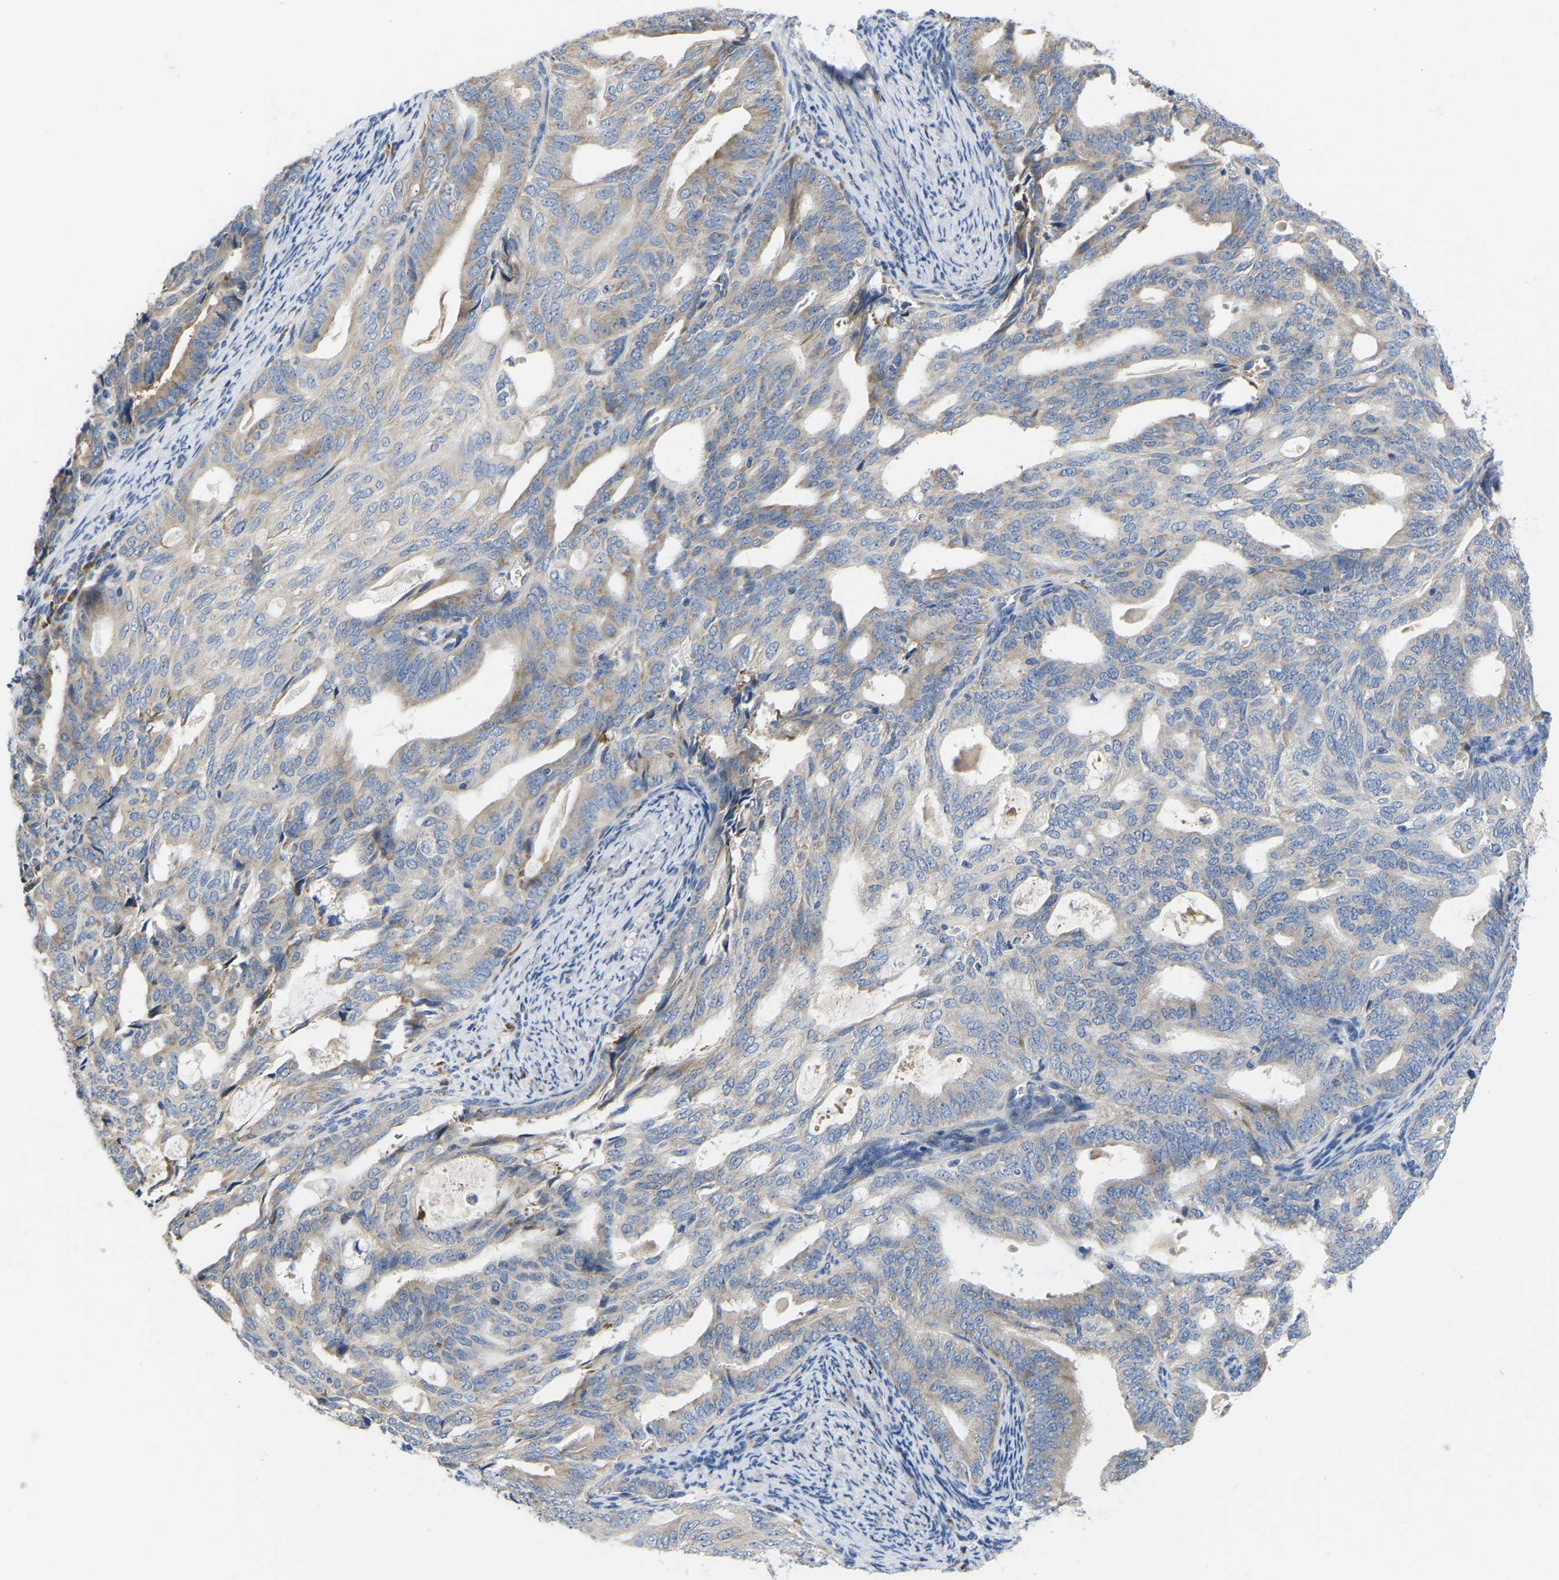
{"staining": {"intensity": "moderate", "quantity": "<25%", "location": "cytoplasmic/membranous"}, "tissue": "endometrial cancer", "cell_type": "Tumor cells", "image_type": "cancer", "snomed": [{"axis": "morphology", "description": "Adenocarcinoma, NOS"}, {"axis": "topography", "description": "Endometrium"}], "caption": "Adenocarcinoma (endometrial) stained with a protein marker reveals moderate staining in tumor cells.", "gene": "ABCA10", "patient": {"sex": "female", "age": 58}}